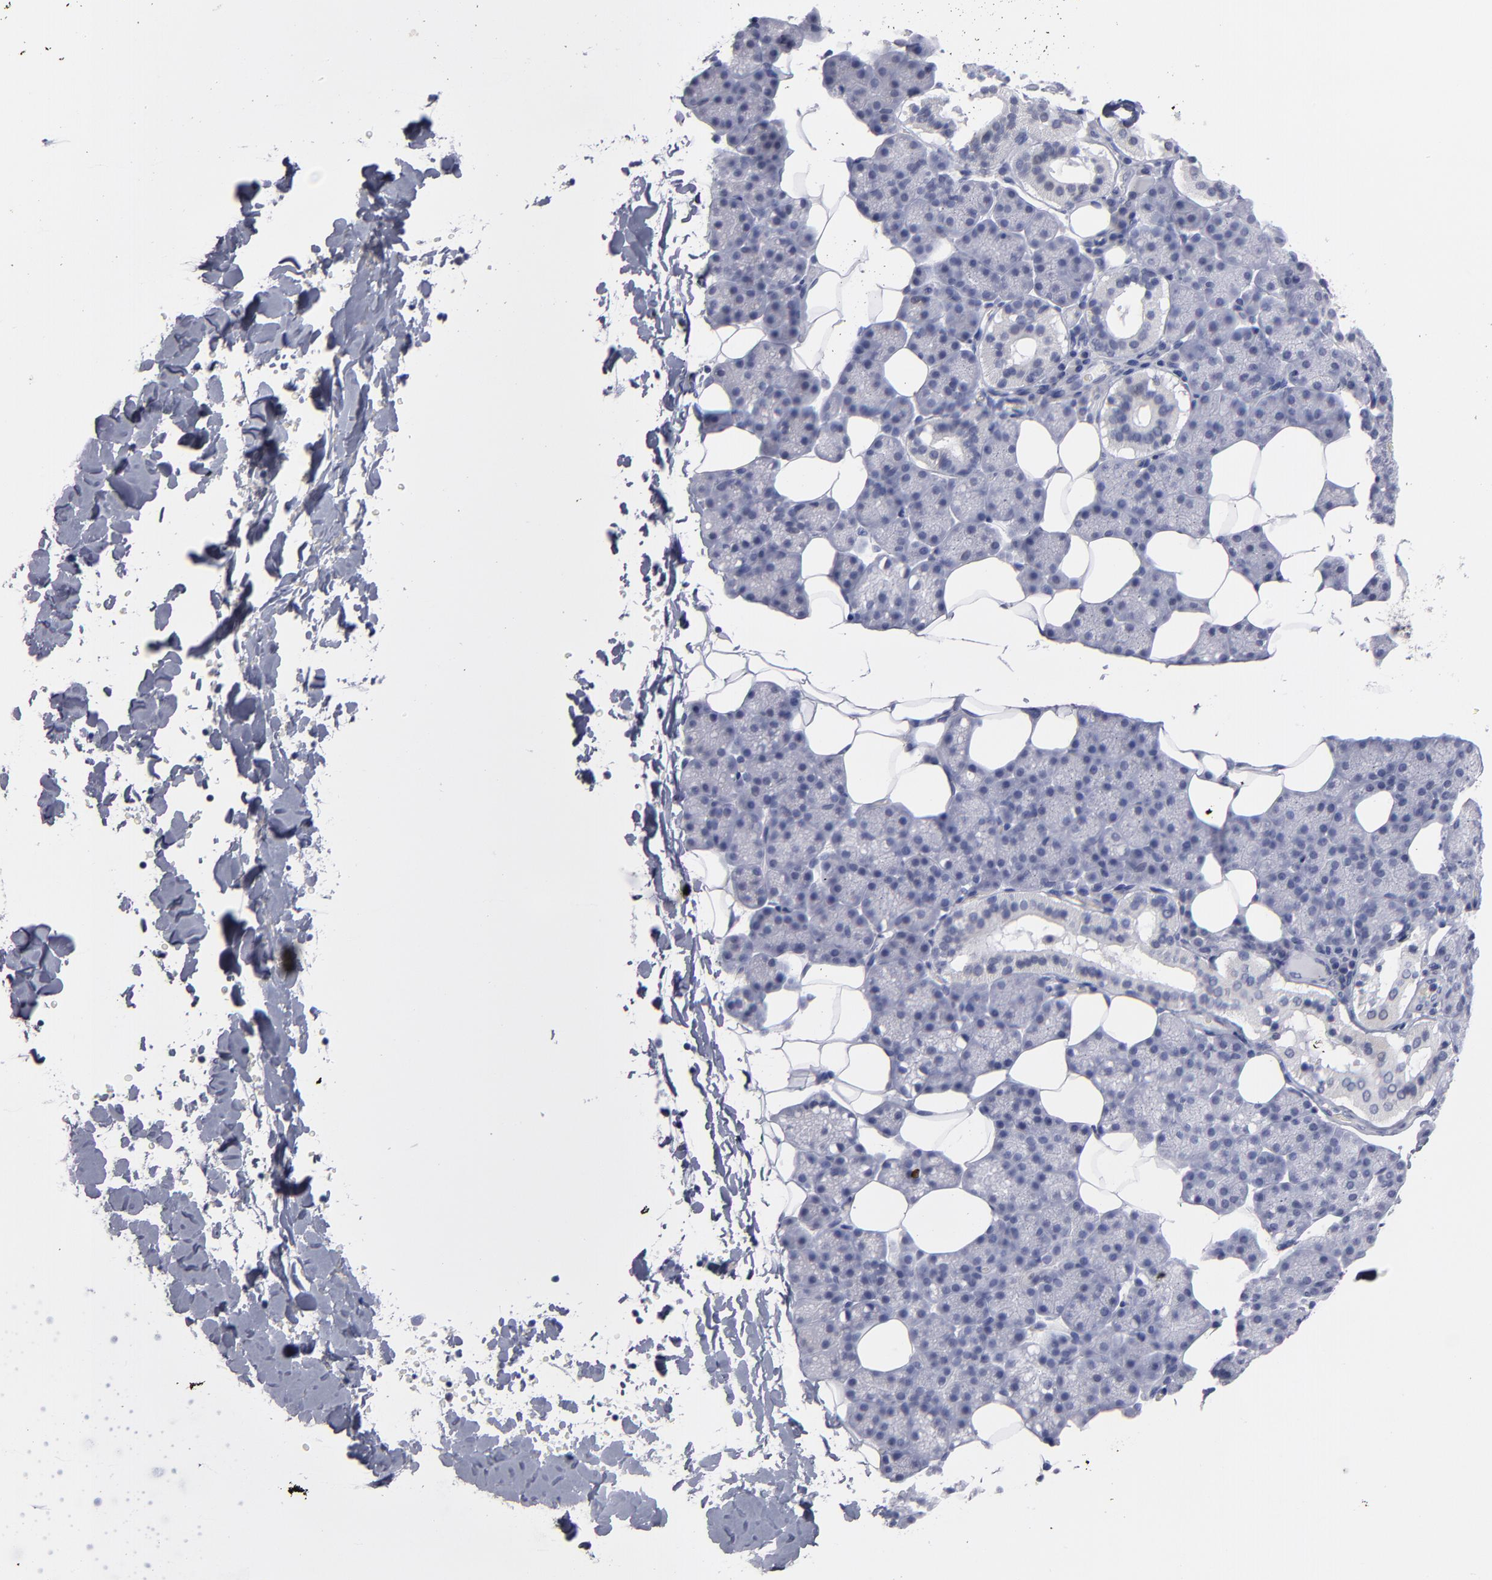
{"staining": {"intensity": "negative", "quantity": "none", "location": "none"}, "tissue": "salivary gland", "cell_type": "Glandular cells", "image_type": "normal", "snomed": [{"axis": "morphology", "description": "Normal tissue, NOS"}, {"axis": "topography", "description": "Lymph node"}, {"axis": "topography", "description": "Salivary gland"}], "caption": "Immunohistochemistry histopathology image of normal salivary gland: human salivary gland stained with DAB (3,3'-diaminobenzidine) shows no significant protein positivity in glandular cells.", "gene": "TEX11", "patient": {"sex": "male", "age": 8}}